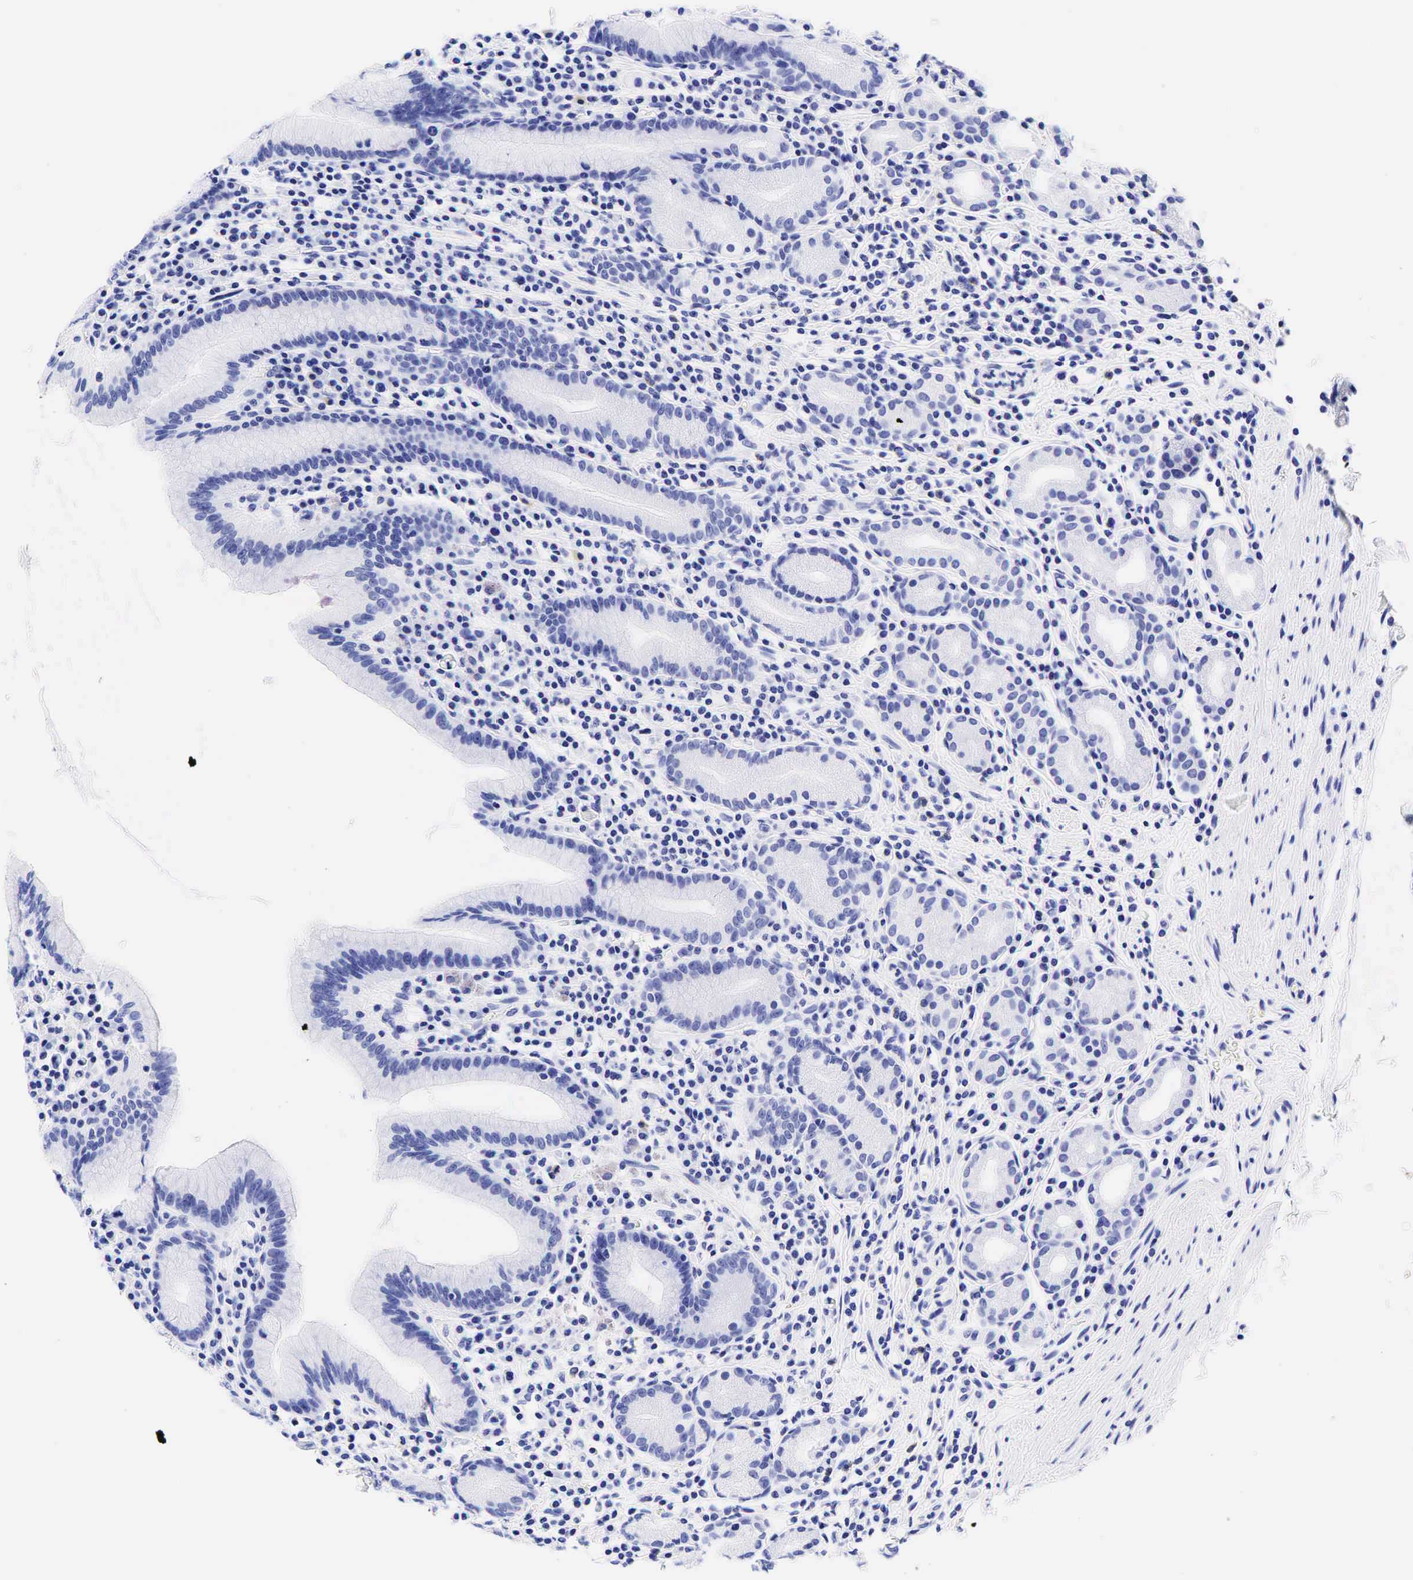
{"staining": {"intensity": "negative", "quantity": "none", "location": "none"}, "tissue": "stomach", "cell_type": "Glandular cells", "image_type": "normal", "snomed": [{"axis": "morphology", "description": "Normal tissue, NOS"}, {"axis": "topography", "description": "Stomach, lower"}], "caption": "This is an IHC micrograph of normal human stomach. There is no staining in glandular cells.", "gene": "ESR1", "patient": {"sex": "male", "age": 58}}